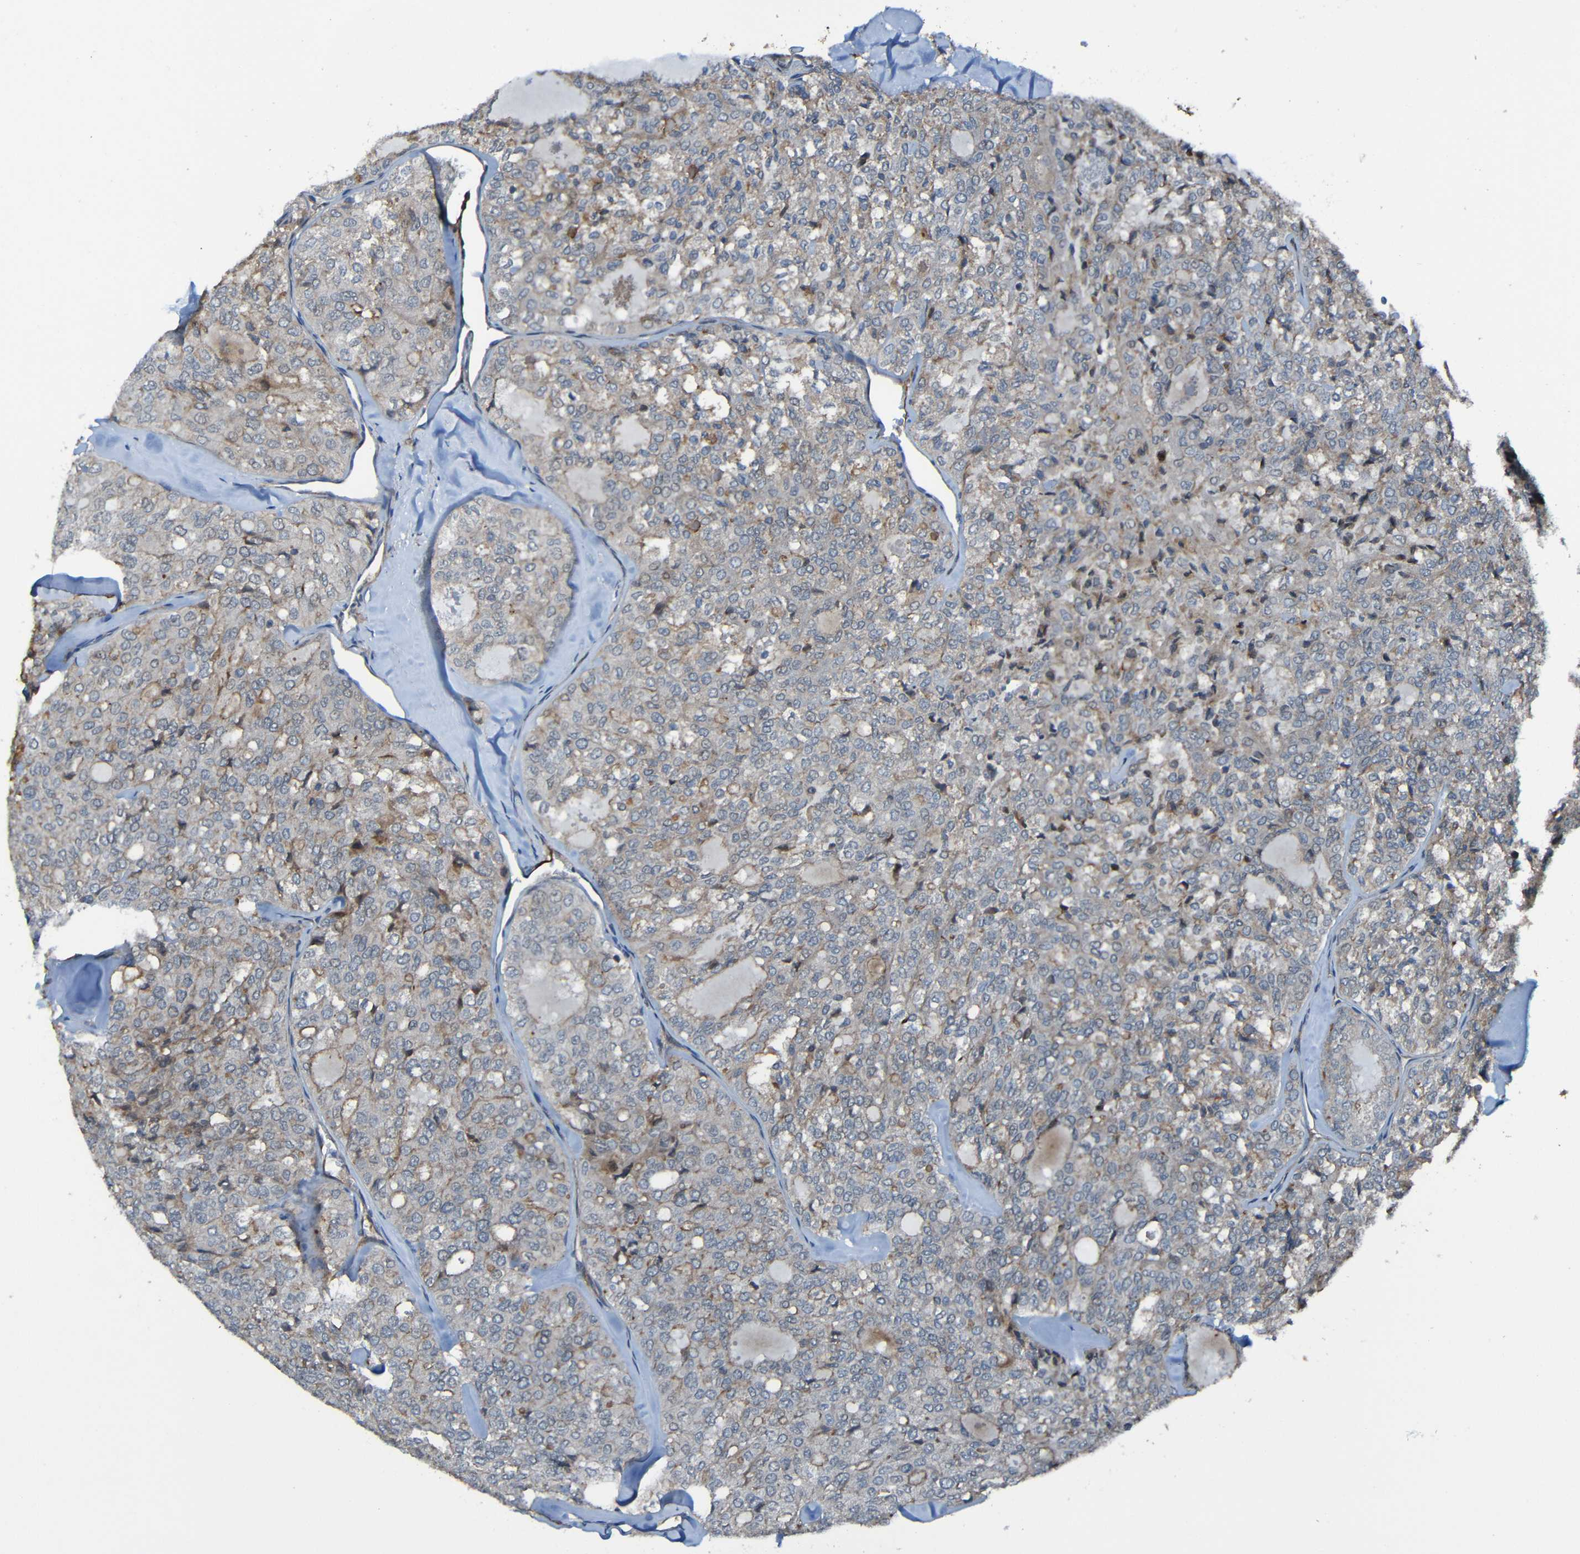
{"staining": {"intensity": "negative", "quantity": "none", "location": "none"}, "tissue": "thyroid cancer", "cell_type": "Tumor cells", "image_type": "cancer", "snomed": [{"axis": "morphology", "description": "Follicular adenoma carcinoma, NOS"}, {"axis": "topography", "description": "Thyroid gland"}], "caption": "IHC histopathology image of neoplastic tissue: thyroid cancer (follicular adenoma carcinoma) stained with DAB (3,3'-diaminobenzidine) displays no significant protein staining in tumor cells.", "gene": "LGR5", "patient": {"sex": "male", "age": 75}}